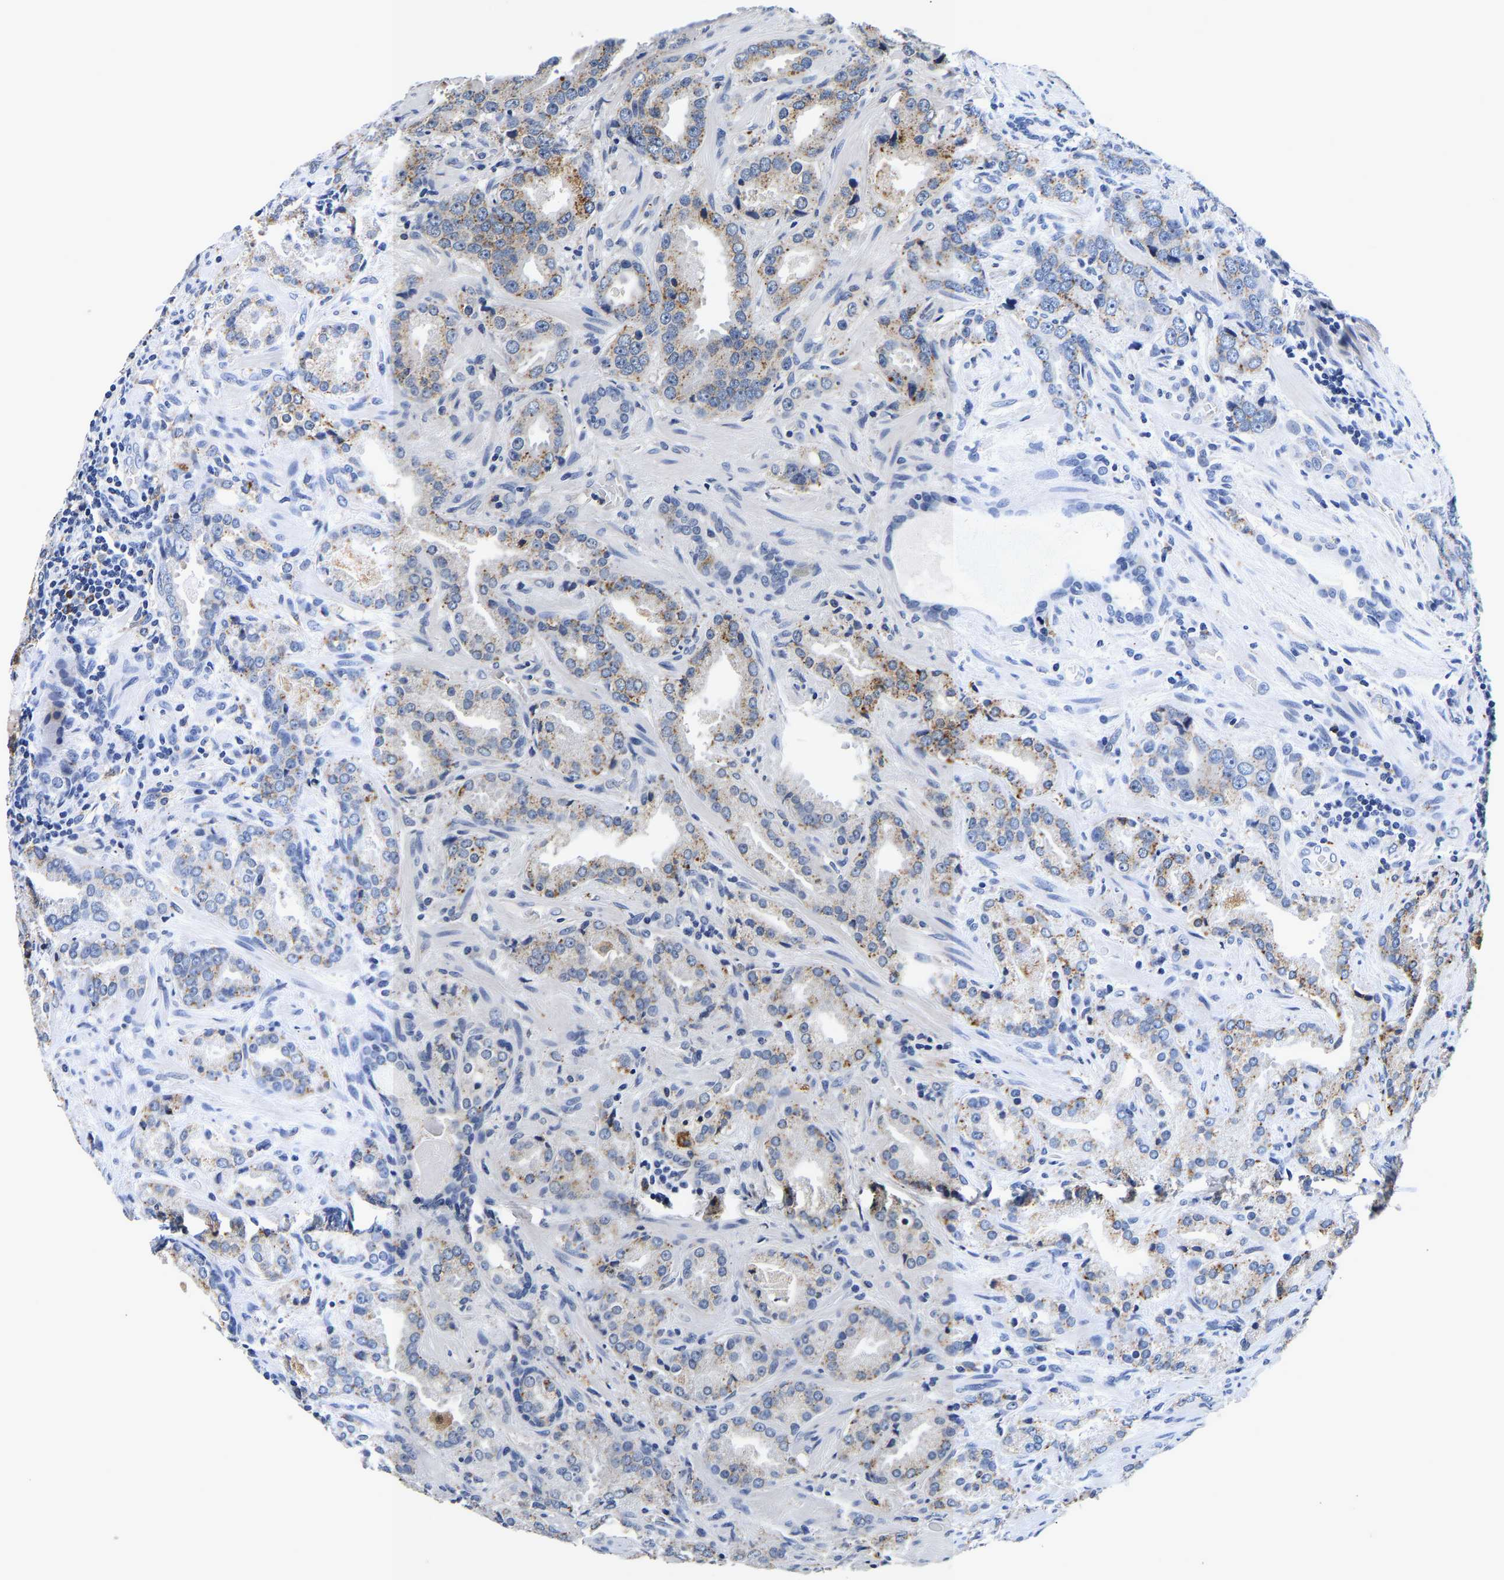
{"staining": {"intensity": "strong", "quantity": "<25%", "location": "cytoplasmic/membranous"}, "tissue": "prostate cancer", "cell_type": "Tumor cells", "image_type": "cancer", "snomed": [{"axis": "morphology", "description": "Adenocarcinoma, High grade"}, {"axis": "topography", "description": "Prostate"}], "caption": "High-power microscopy captured an IHC histopathology image of prostate cancer (high-grade adenocarcinoma), revealing strong cytoplasmic/membranous expression in about <25% of tumor cells. (DAB IHC with brightfield microscopy, high magnification).", "gene": "GRN", "patient": {"sex": "male", "age": 63}}